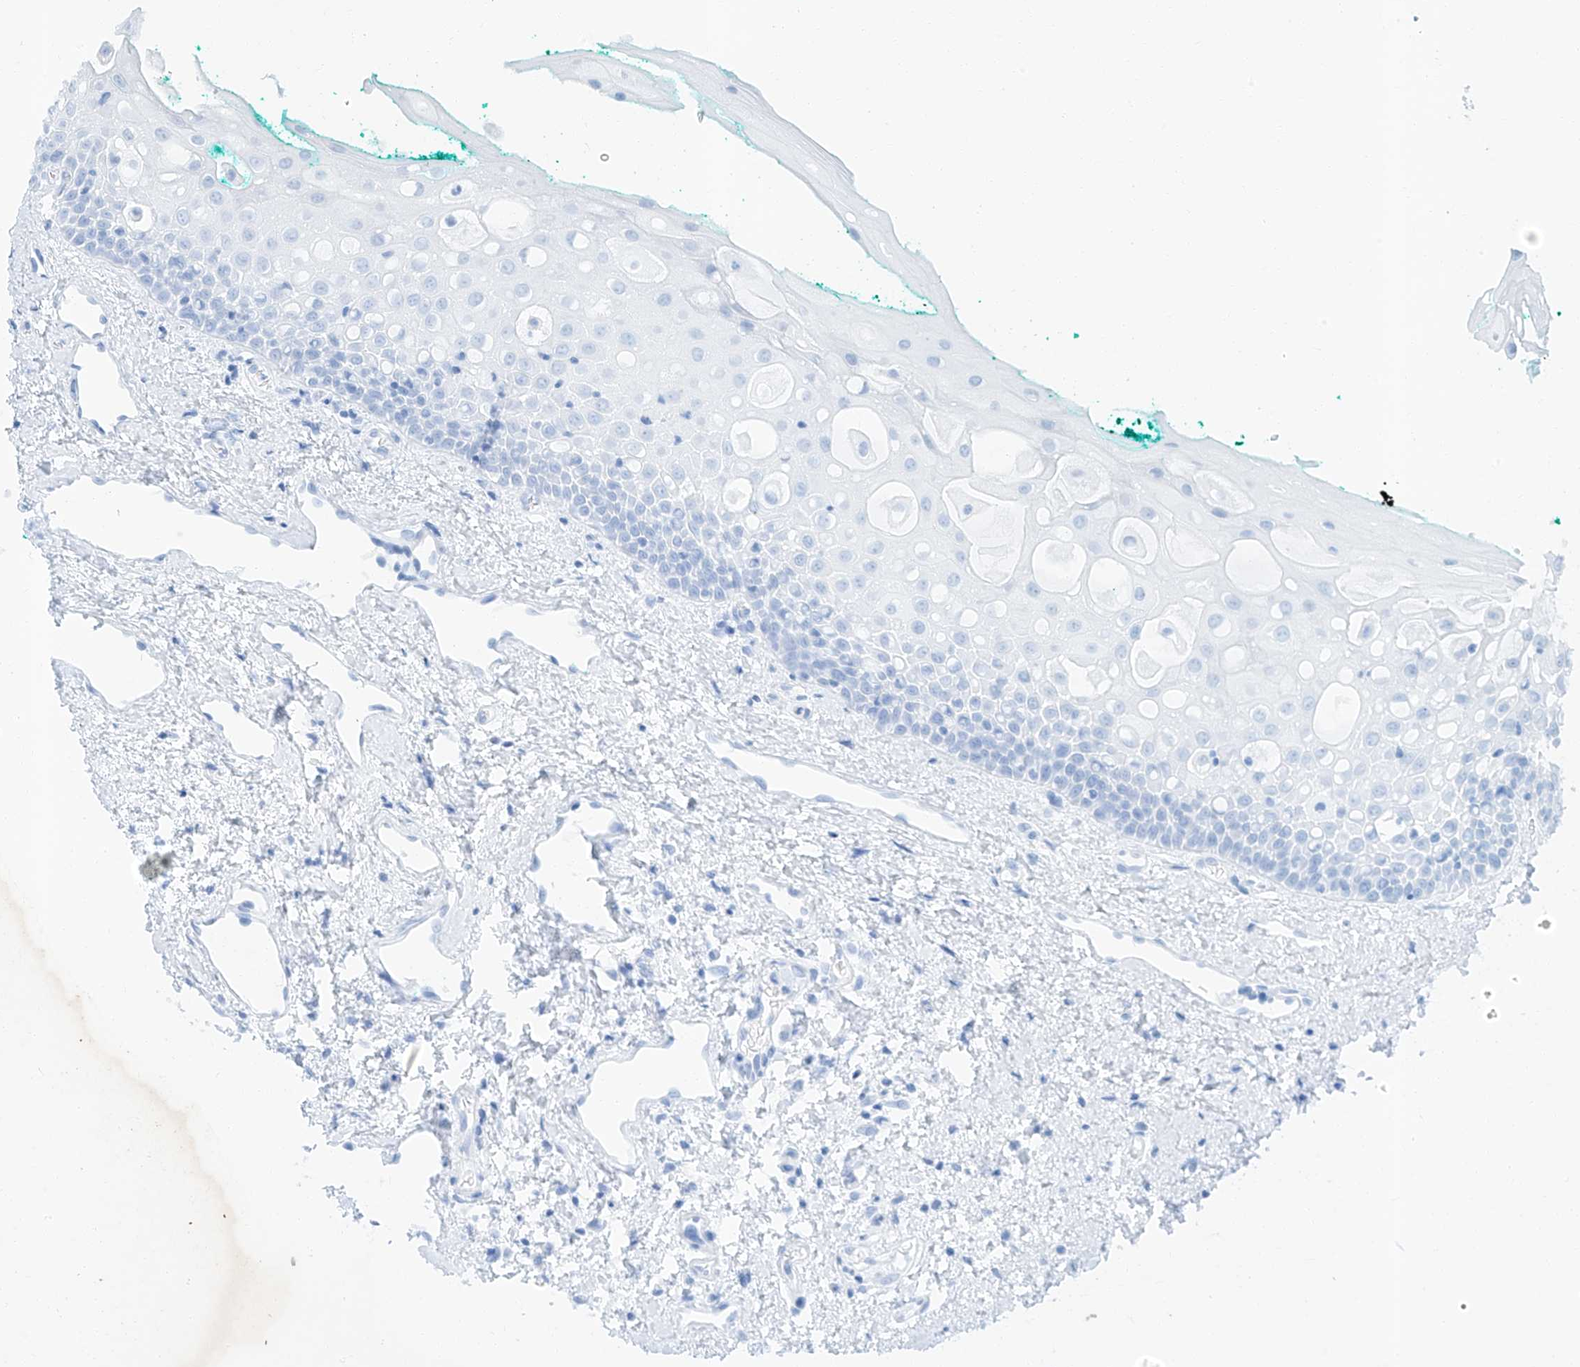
{"staining": {"intensity": "negative", "quantity": "none", "location": "none"}, "tissue": "oral mucosa", "cell_type": "Squamous epithelial cells", "image_type": "normal", "snomed": [{"axis": "morphology", "description": "Normal tissue, NOS"}, {"axis": "topography", "description": "Oral tissue"}], "caption": "IHC of benign human oral mucosa demonstrates no staining in squamous epithelial cells.", "gene": "STX19", "patient": {"sex": "female", "age": 70}}